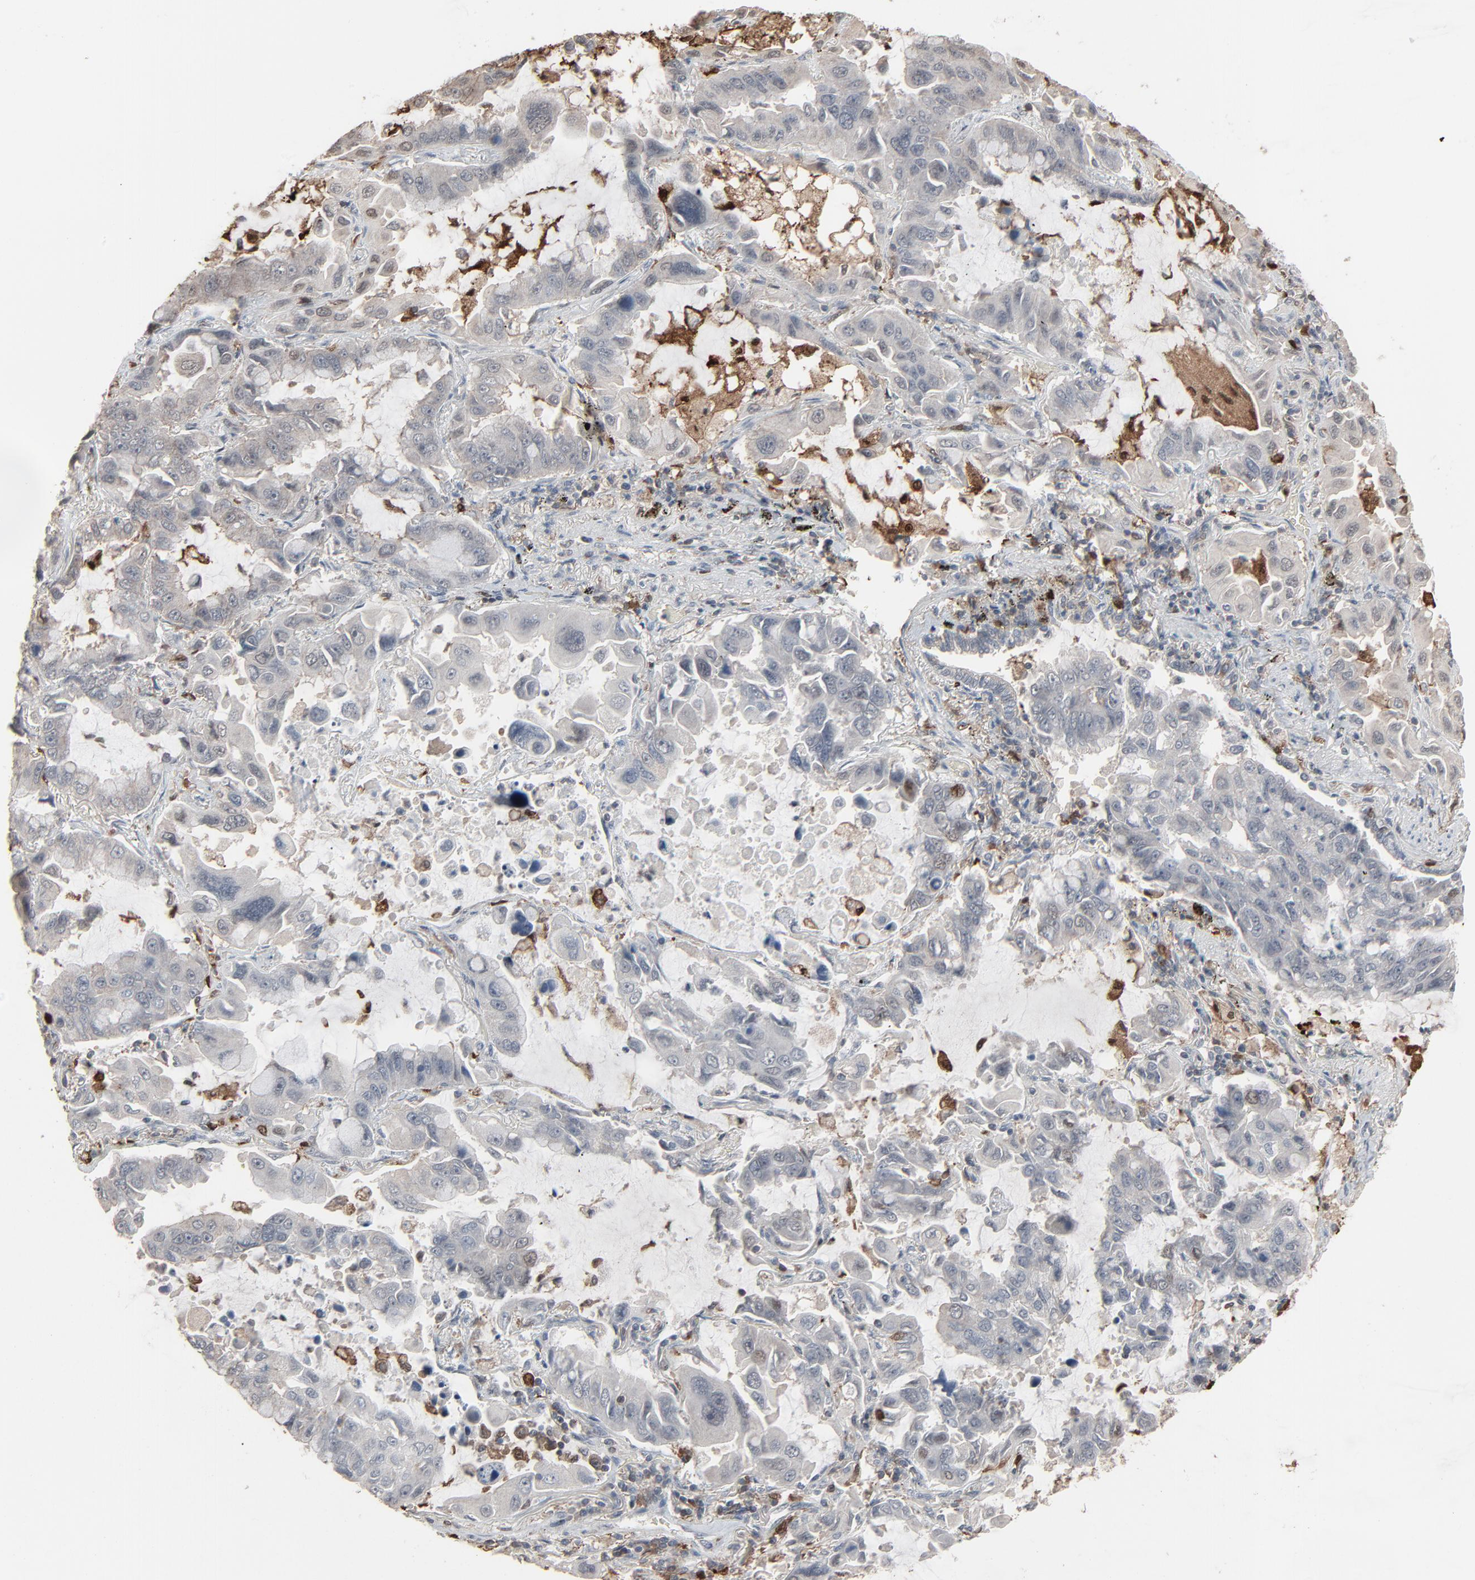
{"staining": {"intensity": "negative", "quantity": "none", "location": "none"}, "tissue": "lung cancer", "cell_type": "Tumor cells", "image_type": "cancer", "snomed": [{"axis": "morphology", "description": "Adenocarcinoma, NOS"}, {"axis": "topography", "description": "Lung"}], "caption": "There is no significant positivity in tumor cells of lung adenocarcinoma.", "gene": "DOCK8", "patient": {"sex": "male", "age": 64}}